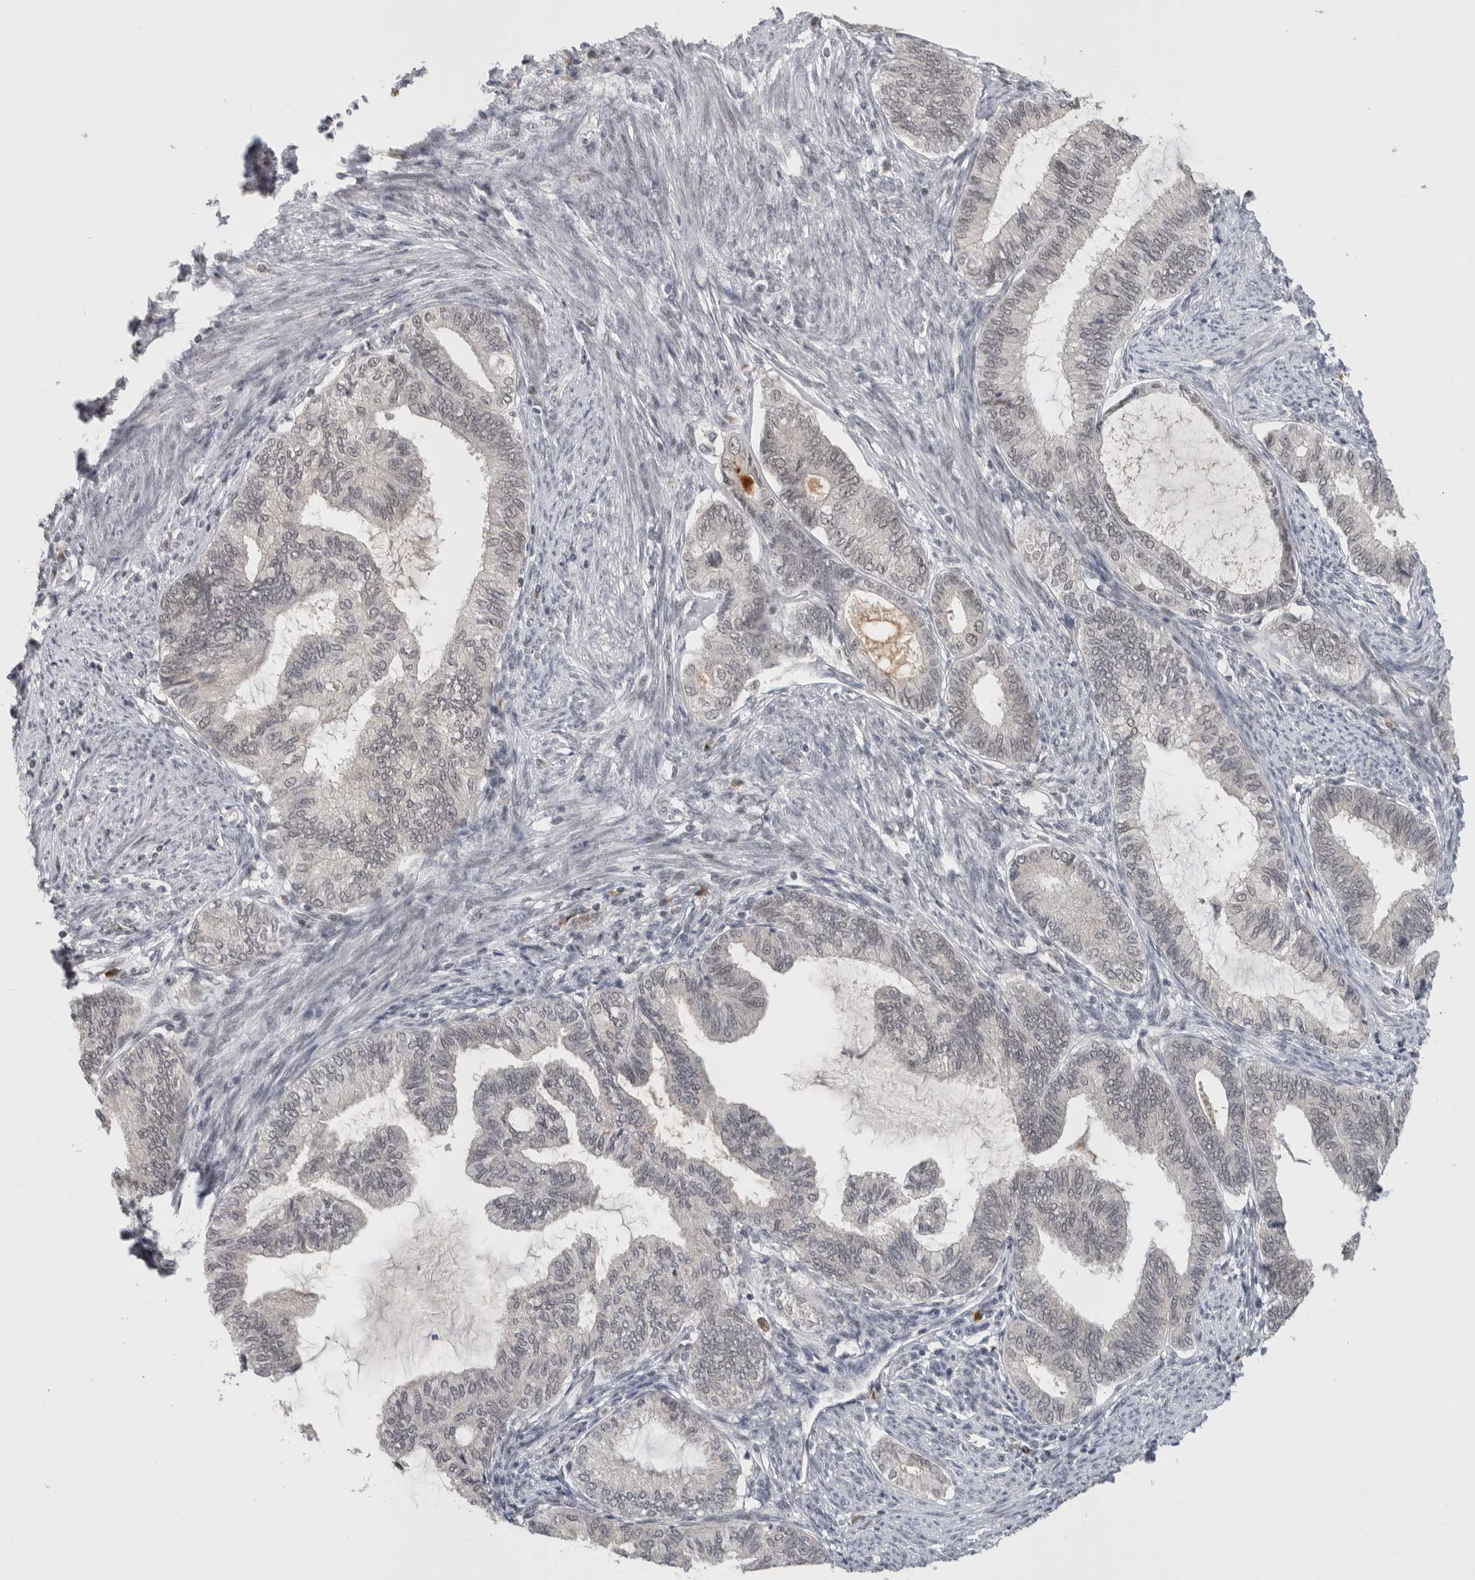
{"staining": {"intensity": "negative", "quantity": "none", "location": "none"}, "tissue": "endometrial cancer", "cell_type": "Tumor cells", "image_type": "cancer", "snomed": [{"axis": "morphology", "description": "Adenocarcinoma, NOS"}, {"axis": "topography", "description": "Endometrium"}], "caption": "Endometrial cancer (adenocarcinoma) was stained to show a protein in brown. There is no significant positivity in tumor cells.", "gene": "HESX1", "patient": {"sex": "female", "age": 86}}